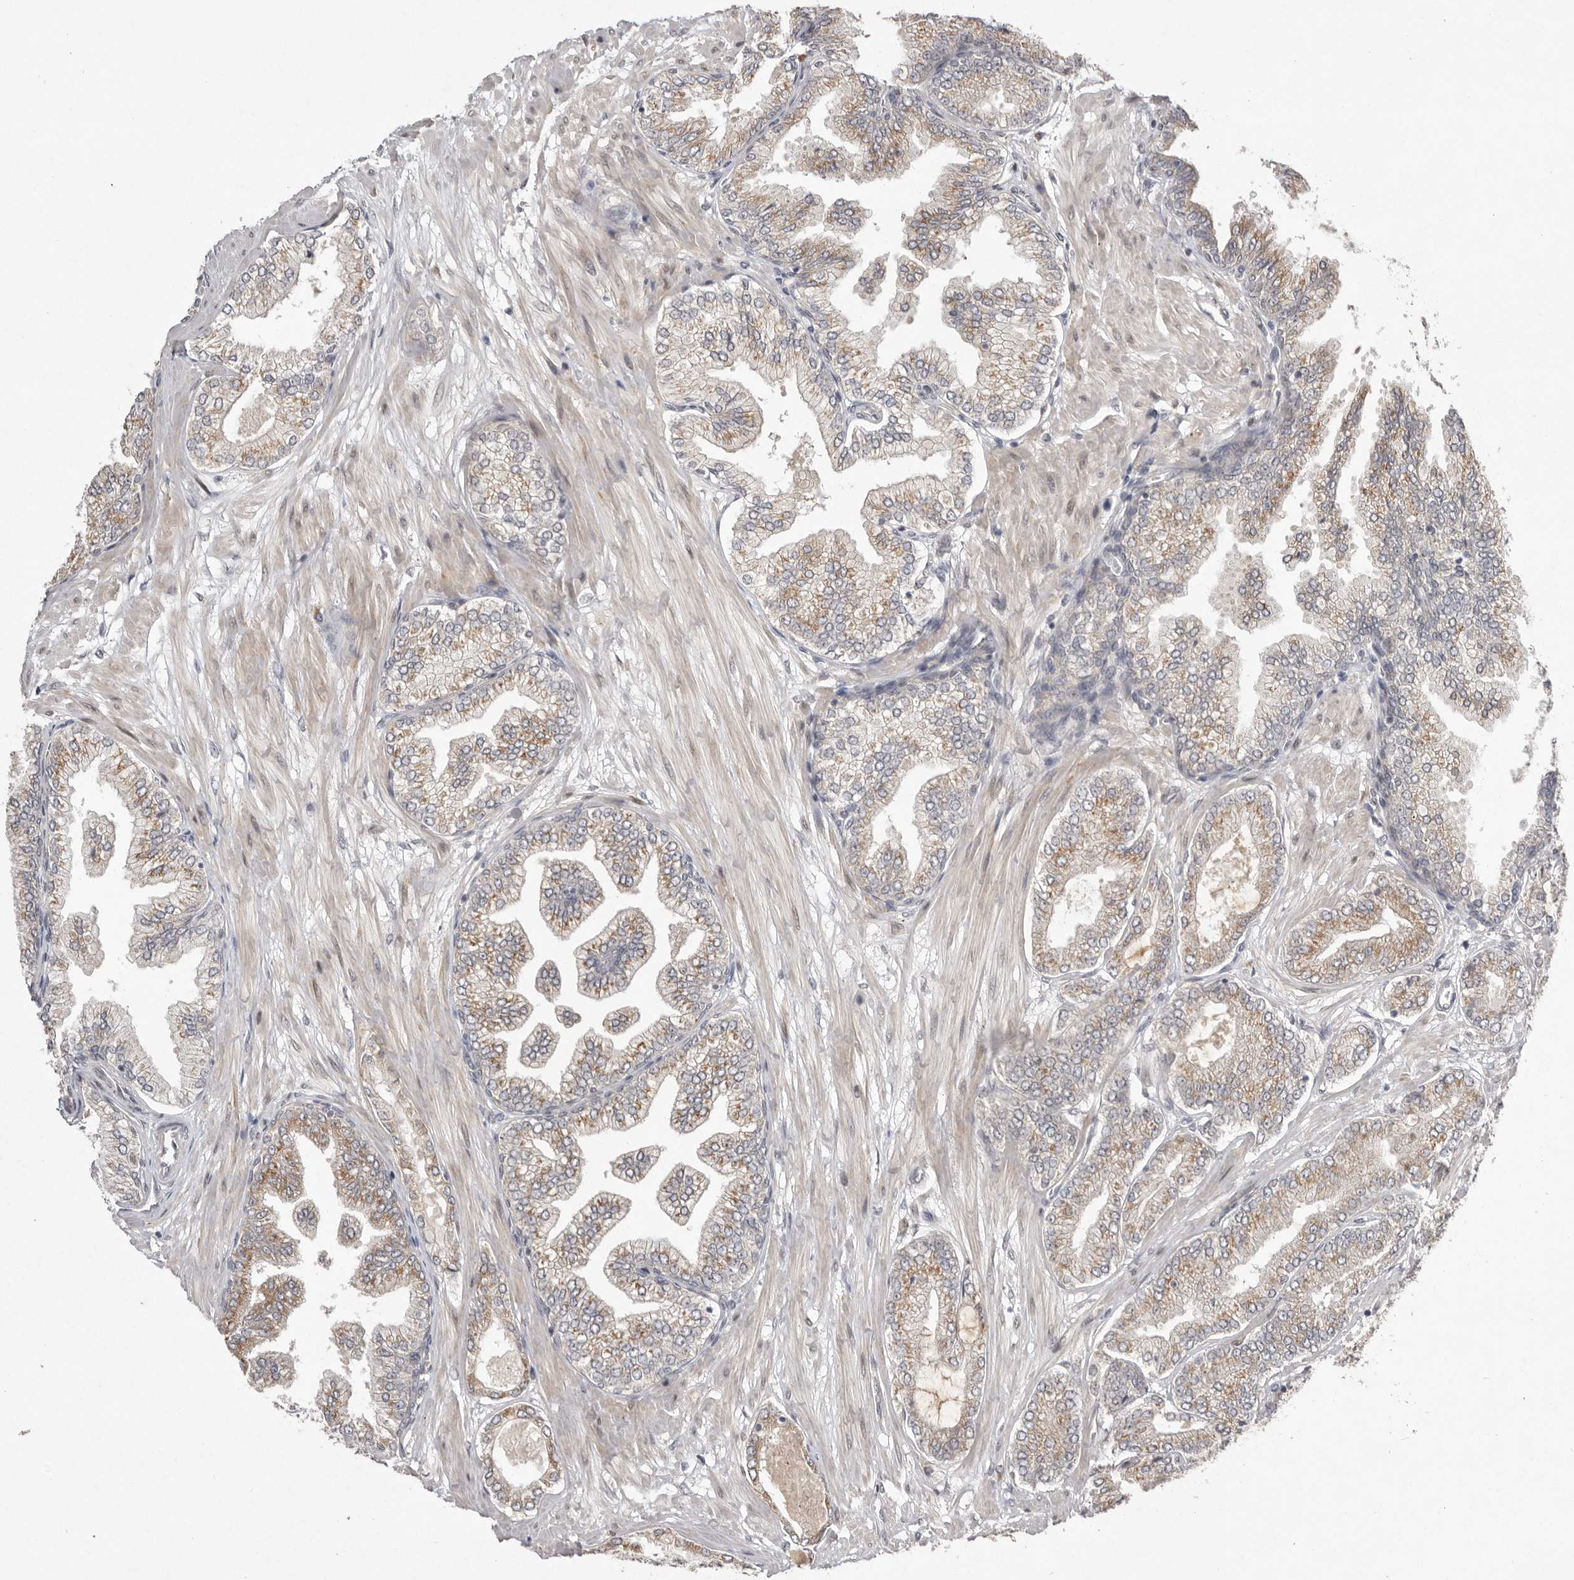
{"staining": {"intensity": "moderate", "quantity": ">75%", "location": "cytoplasmic/membranous"}, "tissue": "prostate cancer", "cell_type": "Tumor cells", "image_type": "cancer", "snomed": [{"axis": "morphology", "description": "Adenocarcinoma, Low grade"}, {"axis": "topography", "description": "Prostate"}], "caption": "DAB immunohistochemical staining of human prostate low-grade adenocarcinoma displays moderate cytoplasmic/membranous protein expression in approximately >75% of tumor cells.", "gene": "NSUN4", "patient": {"sex": "male", "age": 63}}